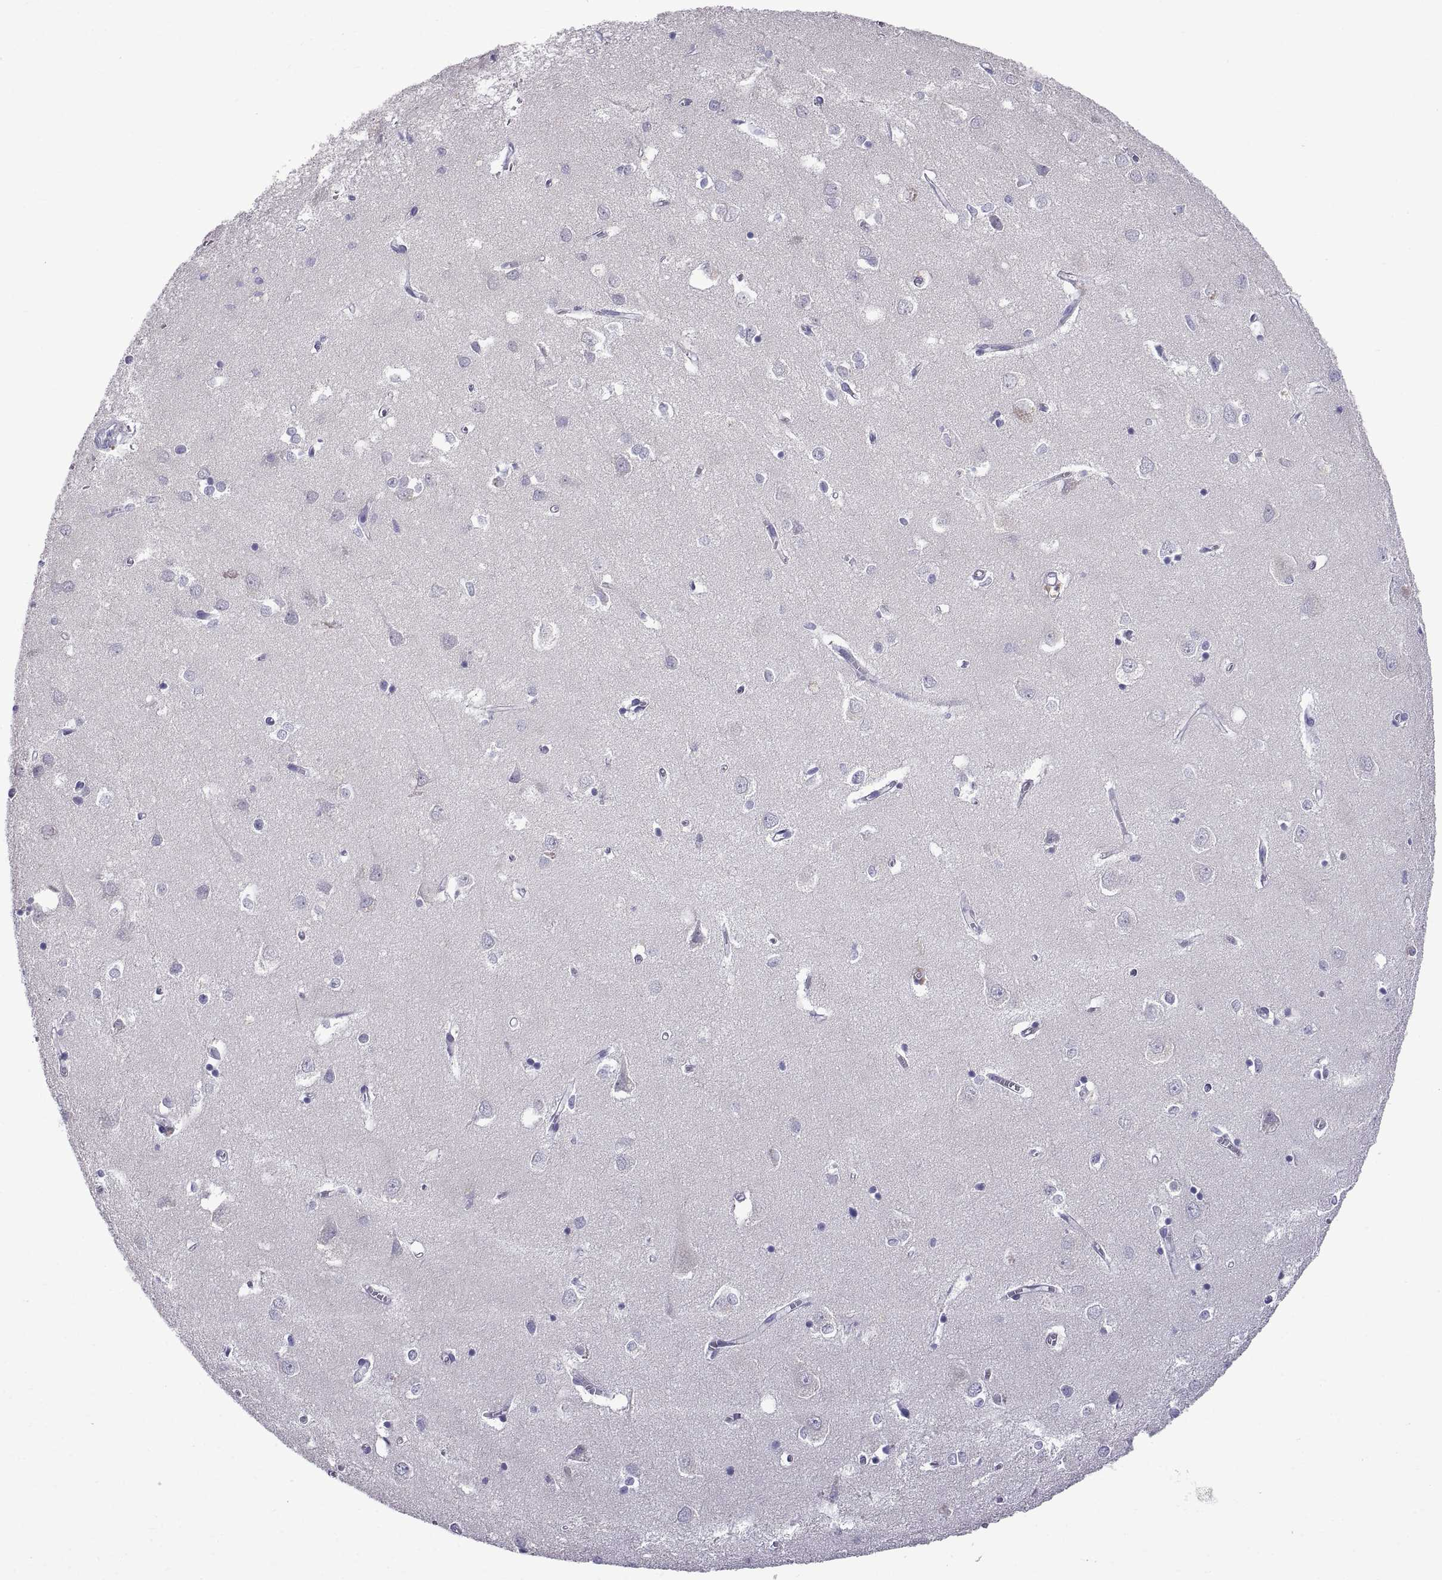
{"staining": {"intensity": "negative", "quantity": "none", "location": "none"}, "tissue": "cerebral cortex", "cell_type": "Endothelial cells", "image_type": "normal", "snomed": [{"axis": "morphology", "description": "Normal tissue, NOS"}, {"axis": "topography", "description": "Cerebral cortex"}], "caption": "IHC histopathology image of unremarkable human cerebral cortex stained for a protein (brown), which shows no expression in endothelial cells. The staining is performed using DAB brown chromogen with nuclei counter-stained in using hematoxylin.", "gene": "SPDYE10", "patient": {"sex": "male", "age": 70}}